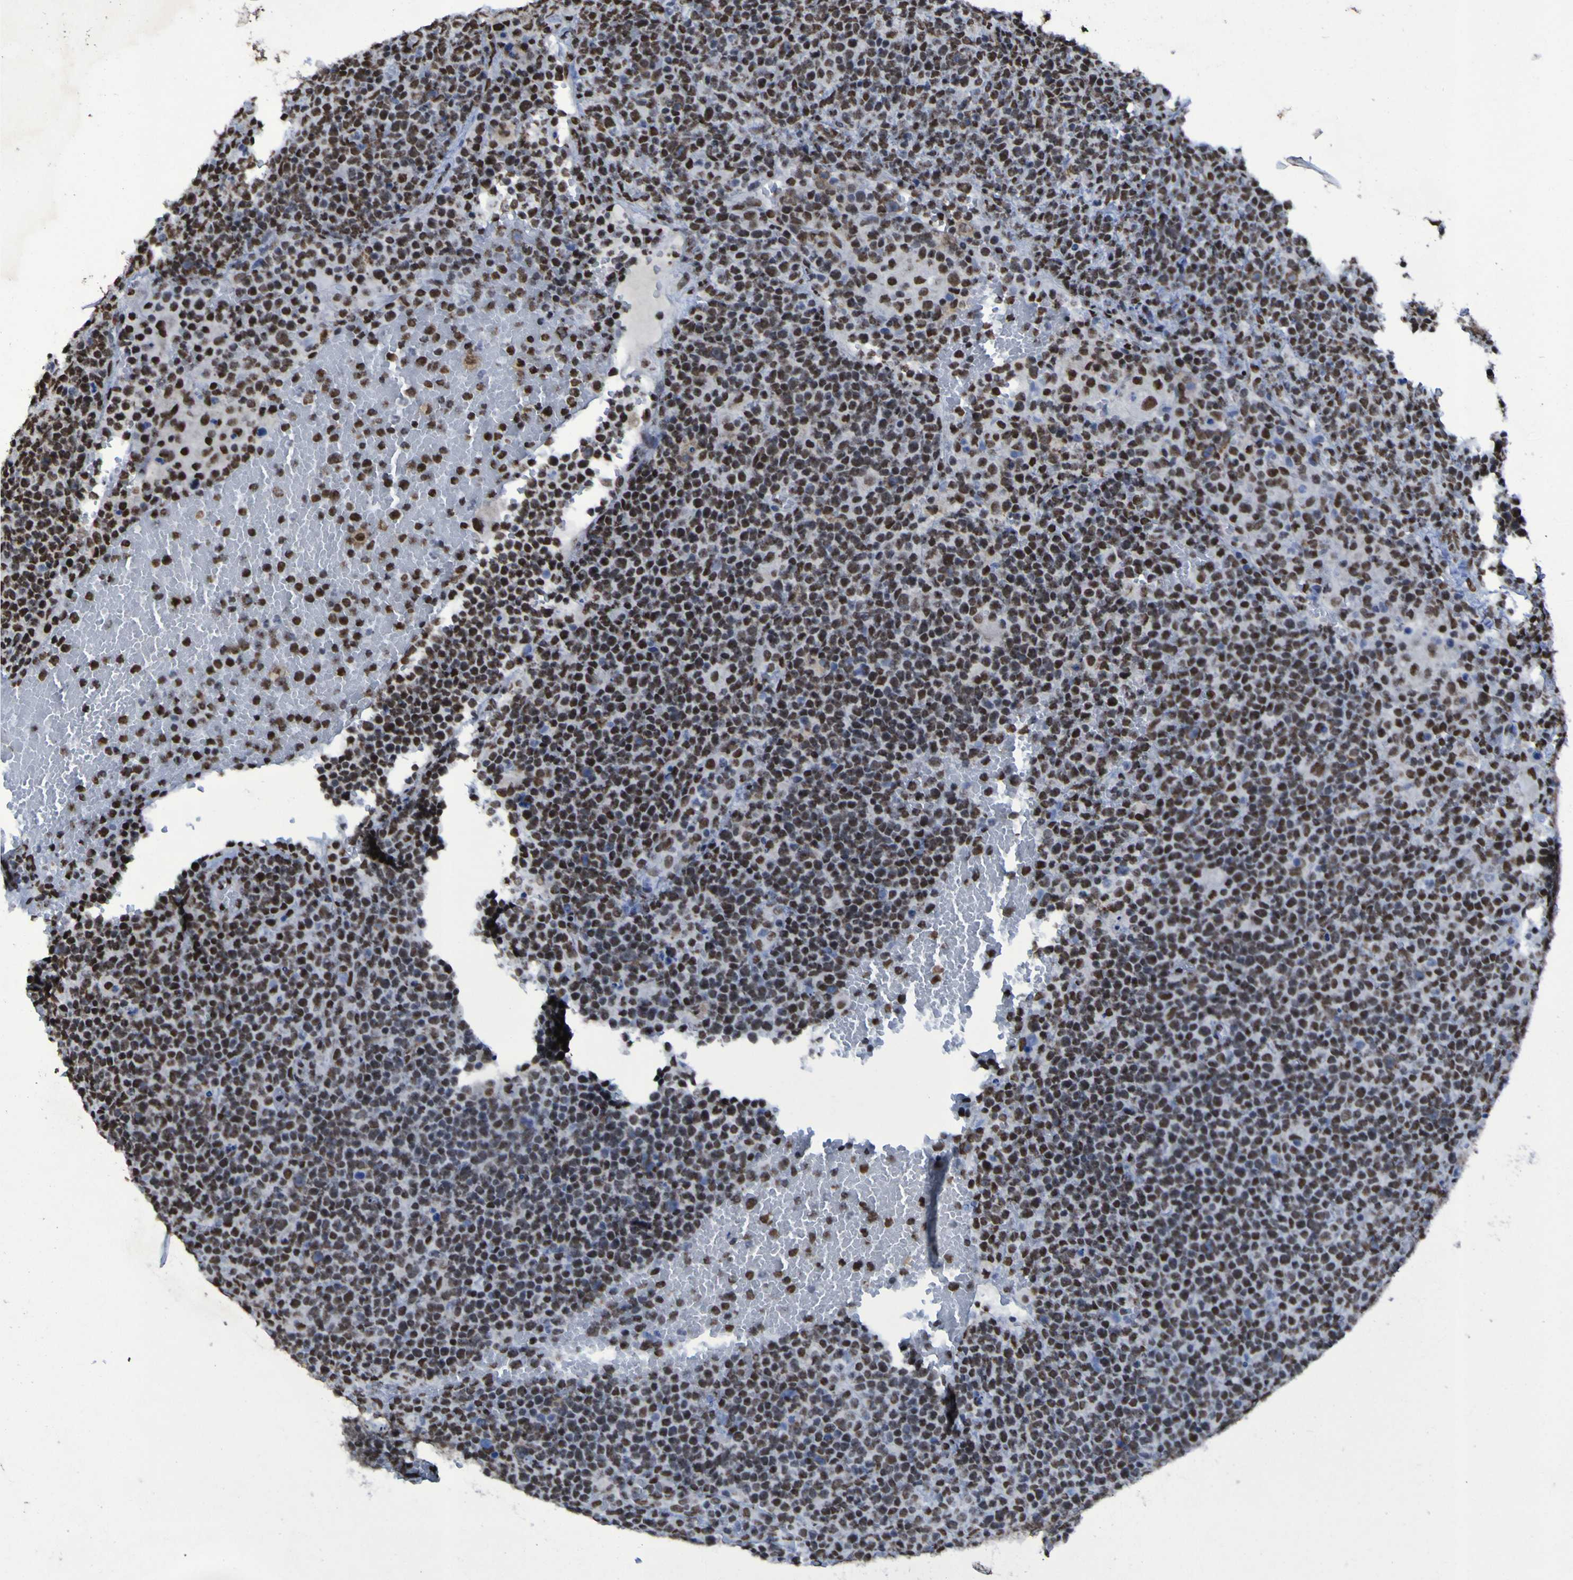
{"staining": {"intensity": "strong", "quantity": ">75%", "location": "cytoplasmic/membranous"}, "tissue": "lymphoma", "cell_type": "Tumor cells", "image_type": "cancer", "snomed": [{"axis": "morphology", "description": "Malignant lymphoma, non-Hodgkin's type, High grade"}, {"axis": "topography", "description": "Lymph node"}], "caption": "Lymphoma tissue displays strong cytoplasmic/membranous positivity in approximately >75% of tumor cells", "gene": "HNRNPR", "patient": {"sex": "male", "age": 61}}